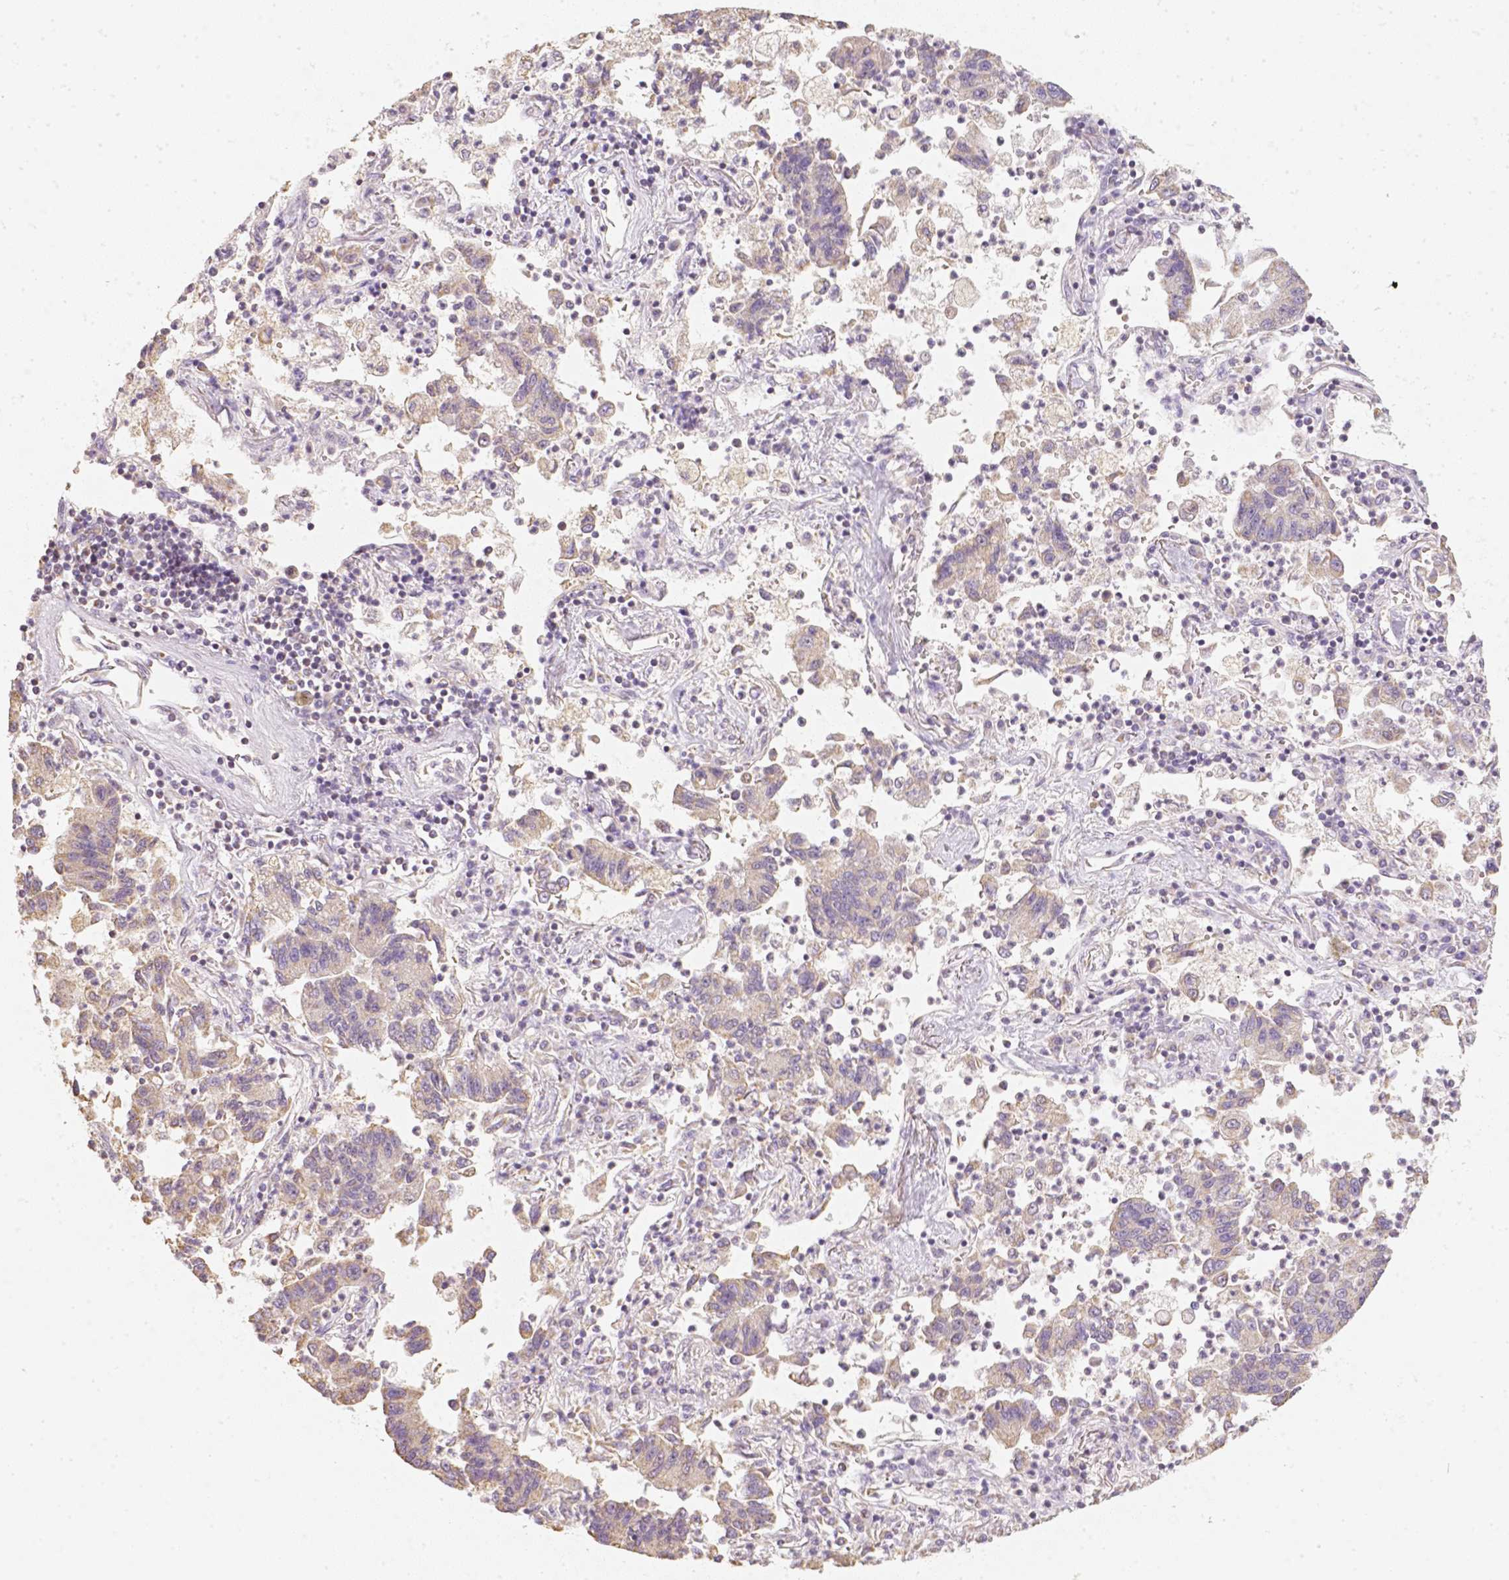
{"staining": {"intensity": "weak", "quantity": ">75%", "location": "cytoplasmic/membranous"}, "tissue": "lung cancer", "cell_type": "Tumor cells", "image_type": "cancer", "snomed": [{"axis": "morphology", "description": "Adenocarcinoma, NOS"}, {"axis": "topography", "description": "Lung"}], "caption": "Immunohistochemistry (IHC) histopathology image of human lung cancer stained for a protein (brown), which shows low levels of weak cytoplasmic/membranous staining in approximately >75% of tumor cells.", "gene": "NVL", "patient": {"sex": "female", "age": 57}}